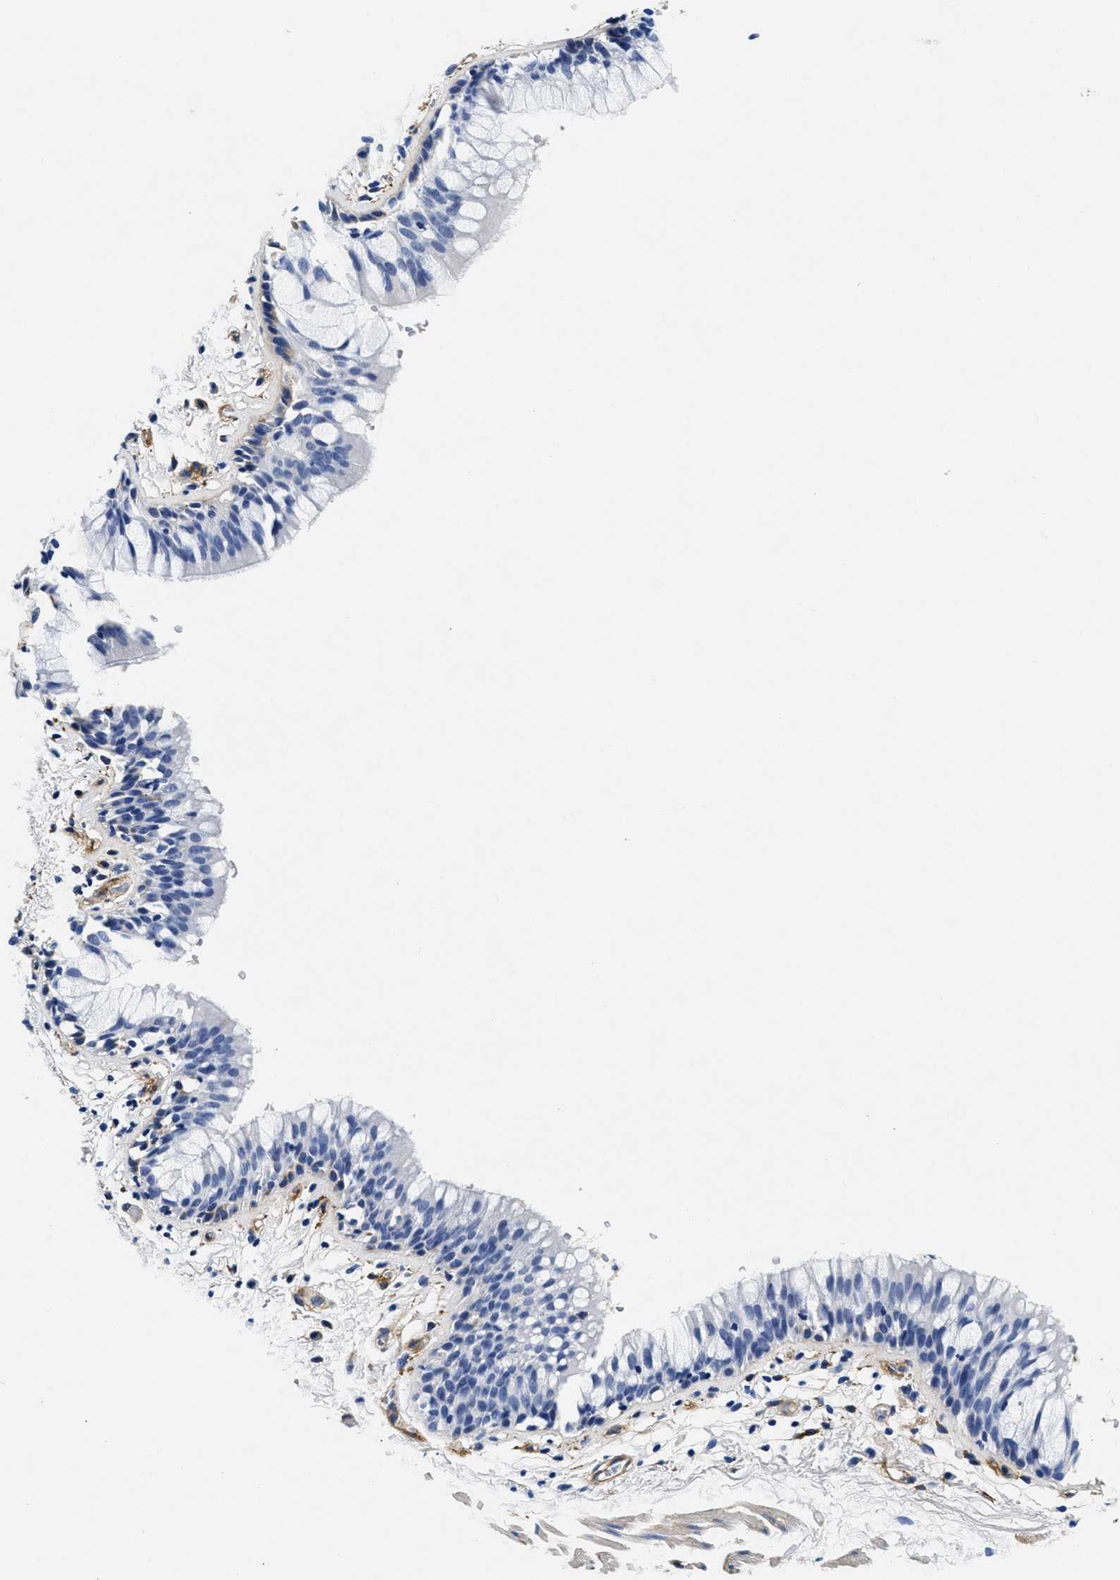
{"staining": {"intensity": "negative", "quantity": "none", "location": "none"}, "tissue": "bronchus", "cell_type": "Respiratory epithelial cells", "image_type": "normal", "snomed": [{"axis": "morphology", "description": "Normal tissue, NOS"}, {"axis": "morphology", "description": "Inflammation, NOS"}, {"axis": "topography", "description": "Cartilage tissue"}, {"axis": "topography", "description": "Bronchus"}], "caption": "This micrograph is of unremarkable bronchus stained with IHC to label a protein in brown with the nuclei are counter-stained blue. There is no positivity in respiratory epithelial cells.", "gene": "LAMA3", "patient": {"sex": "male", "age": 77}}